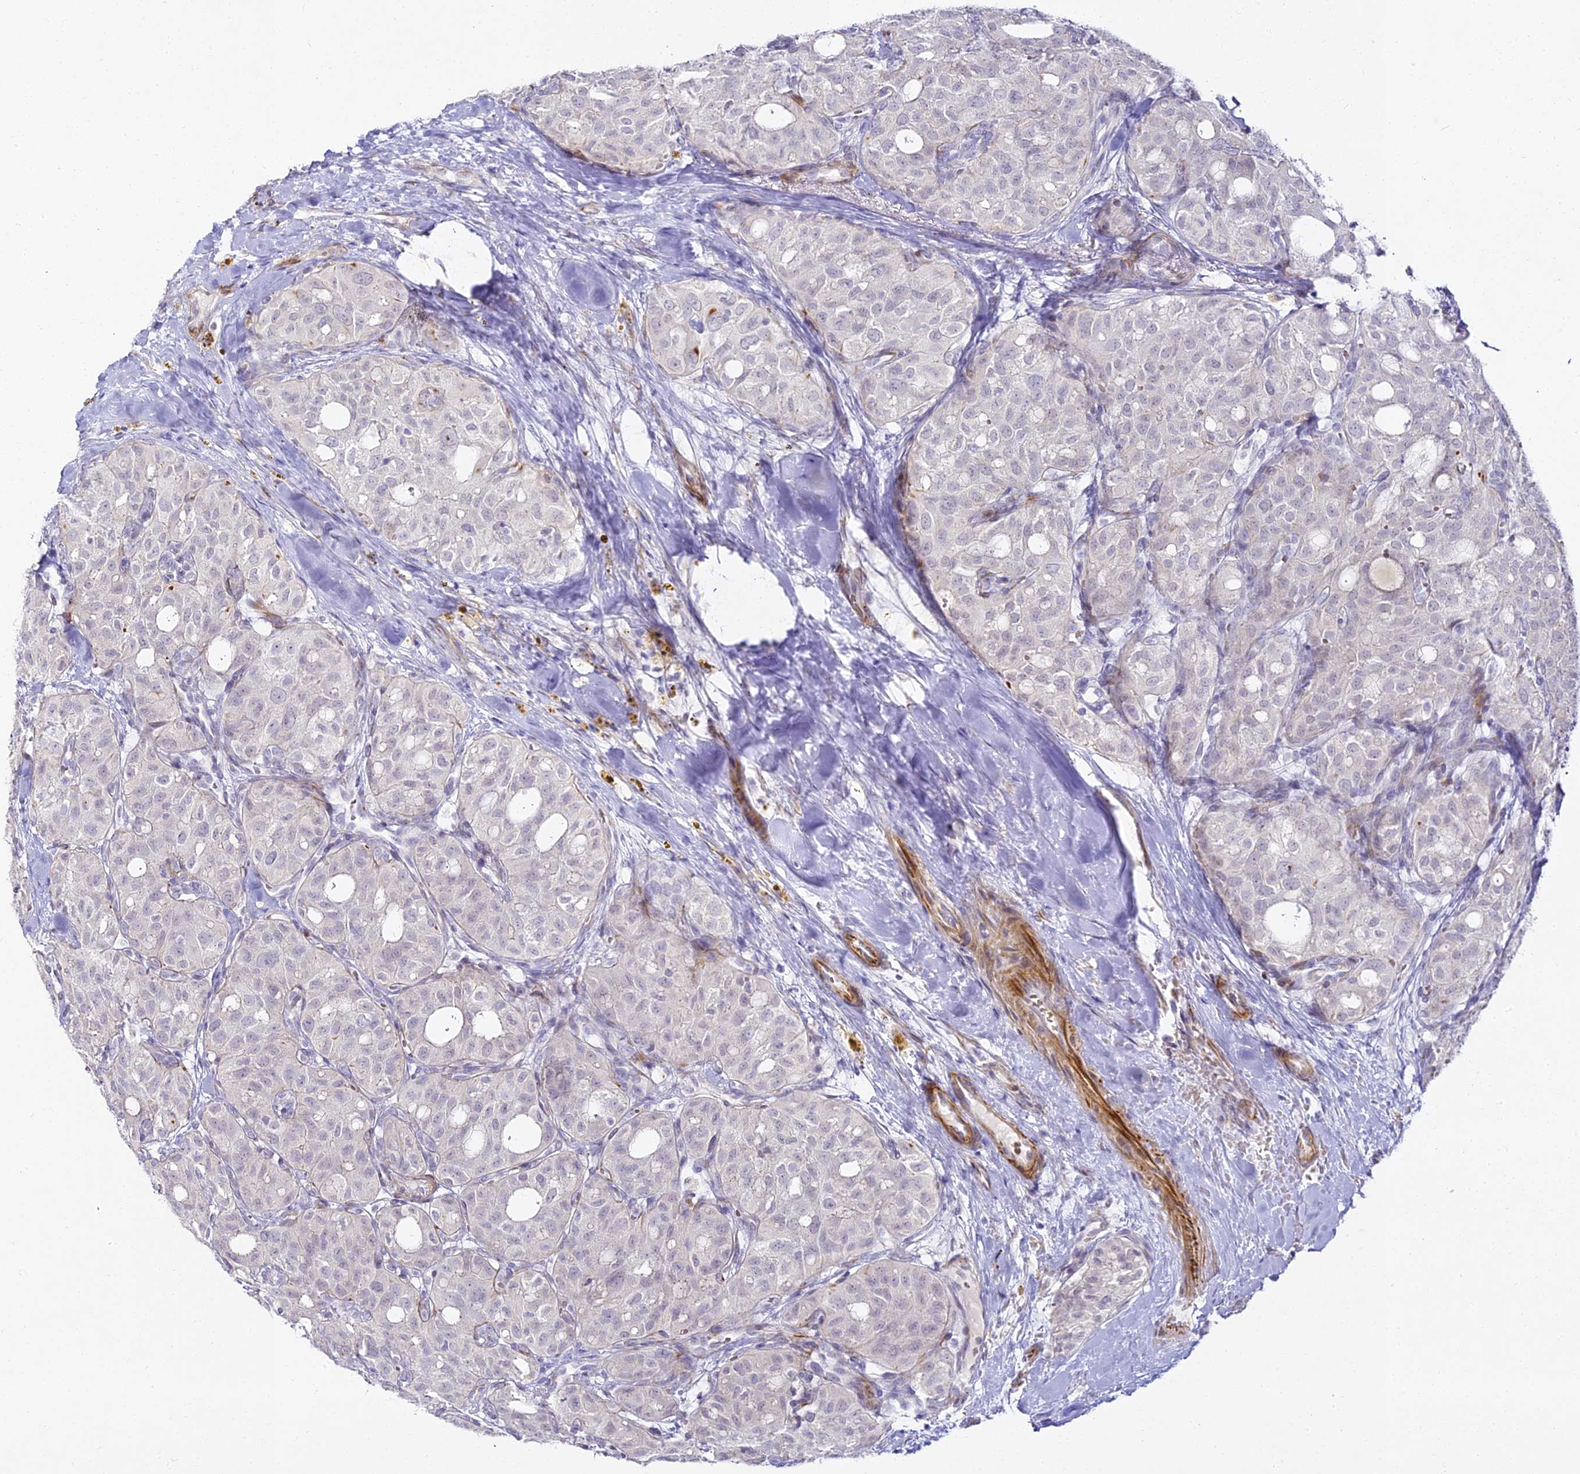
{"staining": {"intensity": "negative", "quantity": "none", "location": "none"}, "tissue": "thyroid cancer", "cell_type": "Tumor cells", "image_type": "cancer", "snomed": [{"axis": "morphology", "description": "Follicular adenoma carcinoma, NOS"}, {"axis": "topography", "description": "Thyroid gland"}], "caption": "Tumor cells show no significant positivity in thyroid cancer.", "gene": "ALPG", "patient": {"sex": "male", "age": 75}}